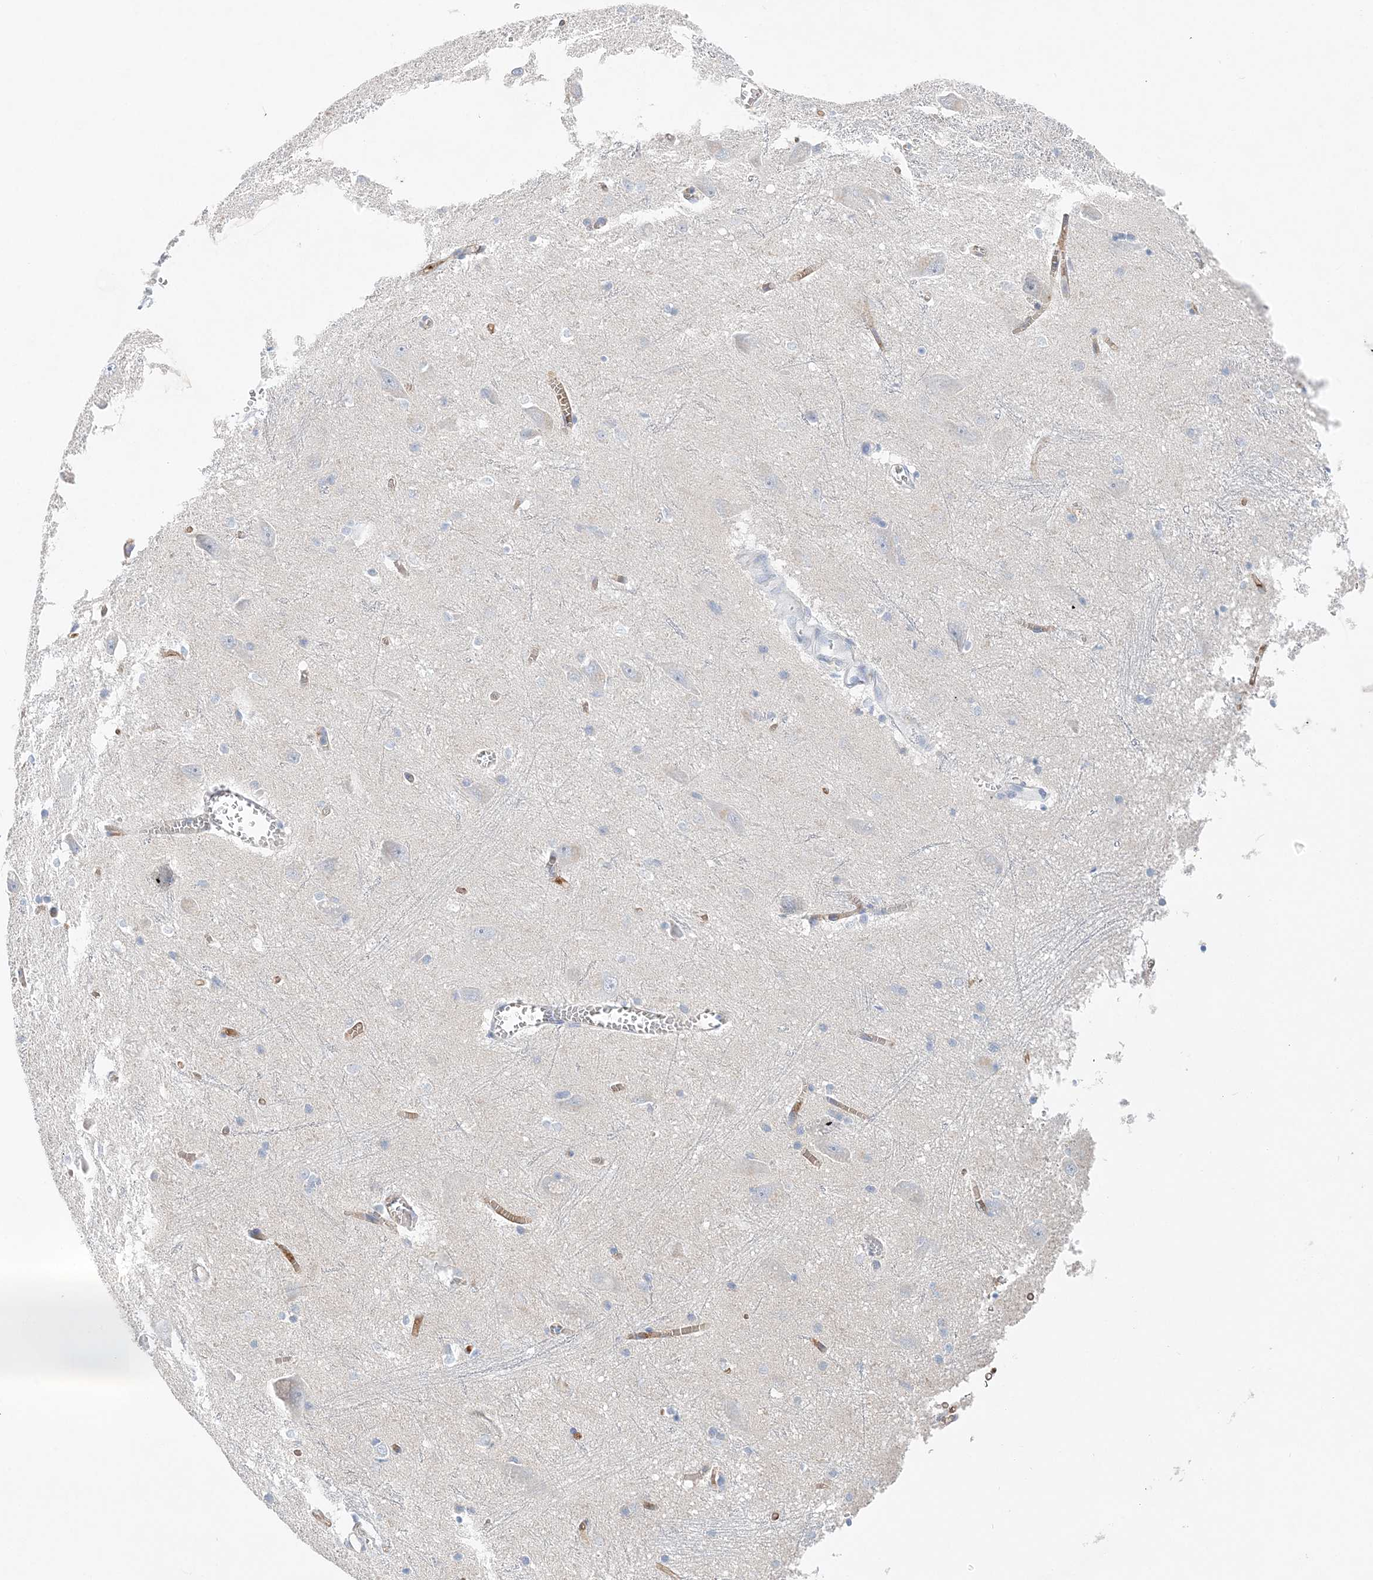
{"staining": {"intensity": "negative", "quantity": "none", "location": "none"}, "tissue": "caudate", "cell_type": "Glial cells", "image_type": "normal", "snomed": [{"axis": "morphology", "description": "Normal tissue, NOS"}, {"axis": "topography", "description": "Lateral ventricle wall"}], "caption": "Glial cells show no significant protein expression in normal caudate. (Immunohistochemistry, brightfield microscopy, high magnification).", "gene": "SLC5A6", "patient": {"sex": "male", "age": 37}}